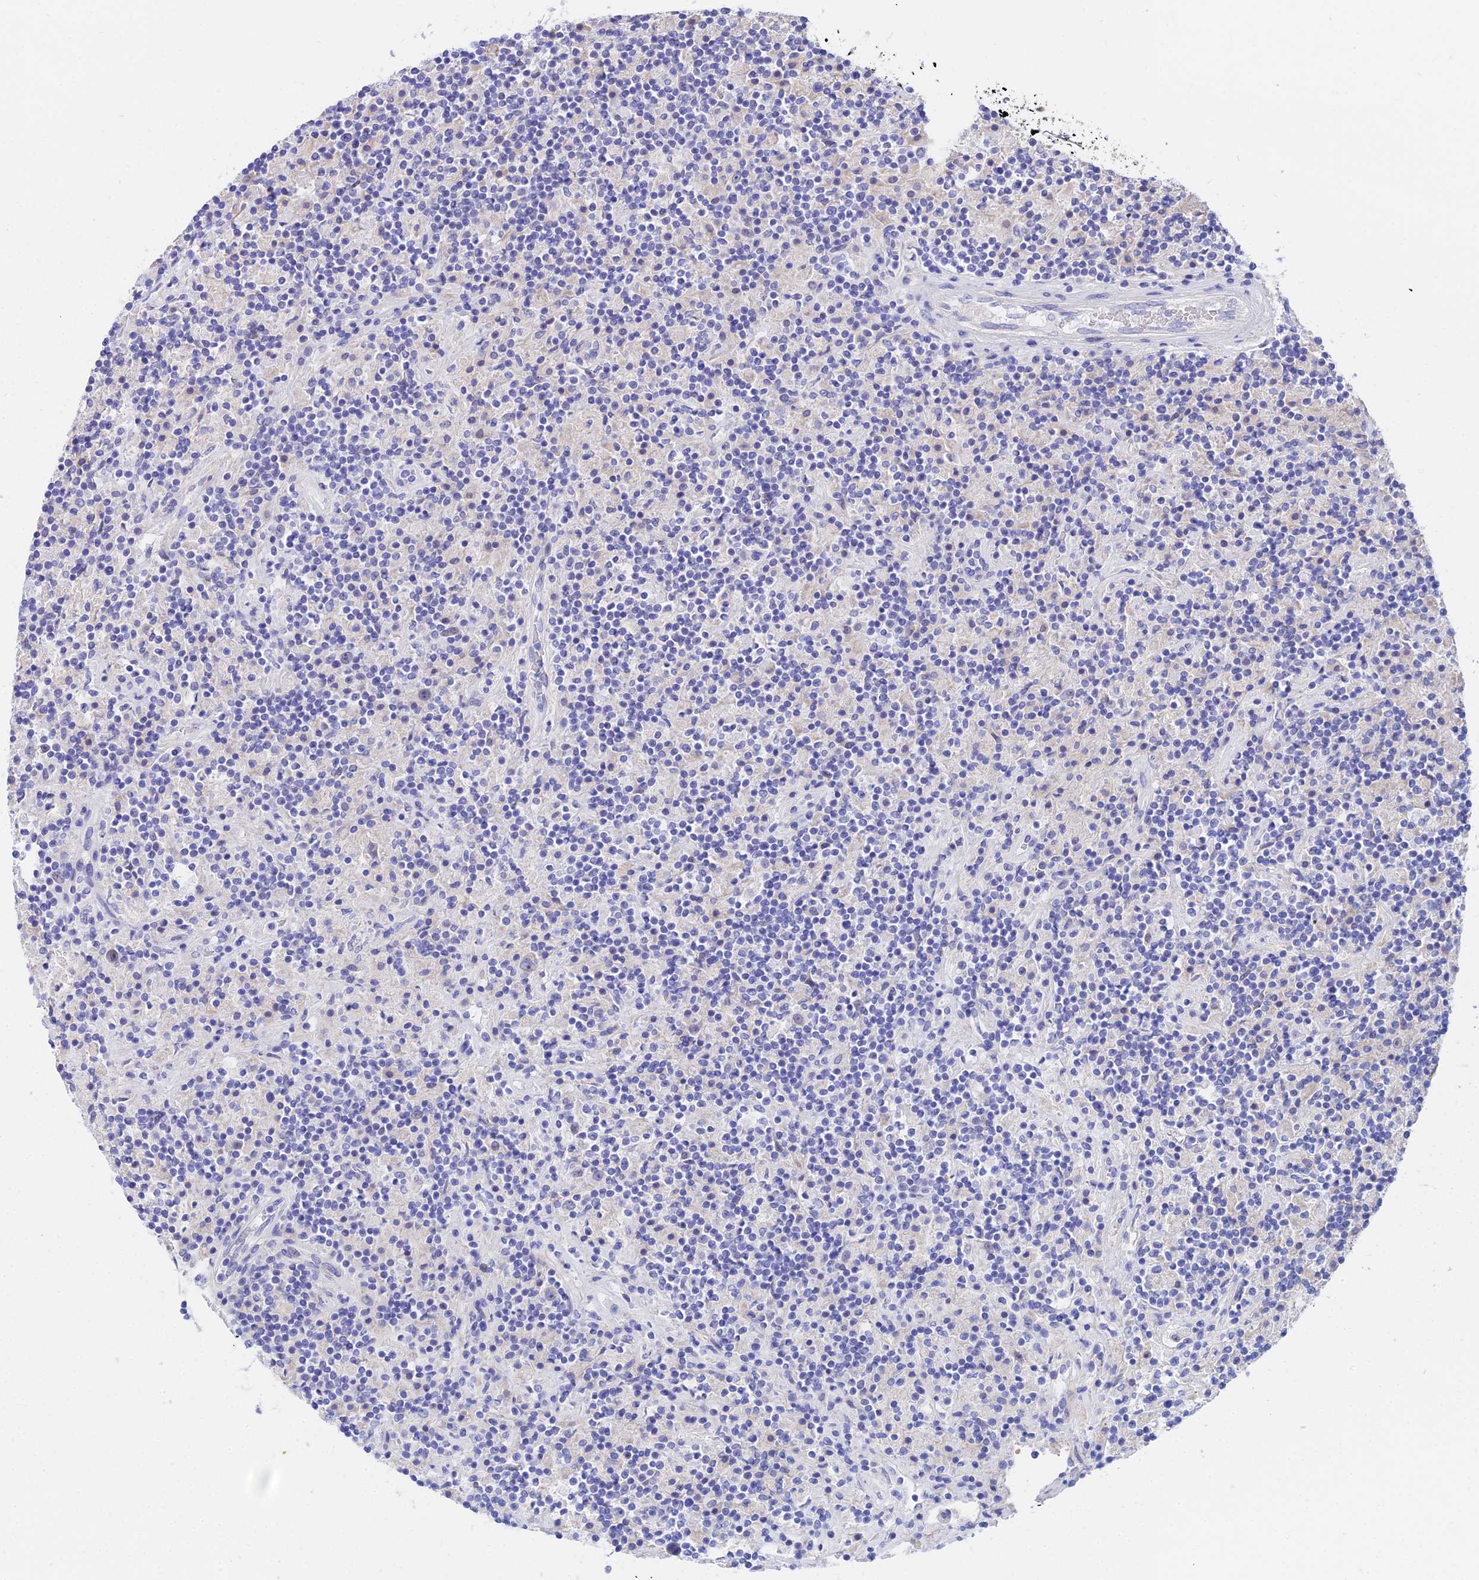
{"staining": {"intensity": "negative", "quantity": "none", "location": "none"}, "tissue": "lymphoma", "cell_type": "Tumor cells", "image_type": "cancer", "snomed": [{"axis": "morphology", "description": "Hodgkin's disease, NOS"}, {"axis": "topography", "description": "Lymph node"}], "caption": "This is a photomicrograph of IHC staining of lymphoma, which shows no positivity in tumor cells.", "gene": "CEP41", "patient": {"sex": "male", "age": 70}}